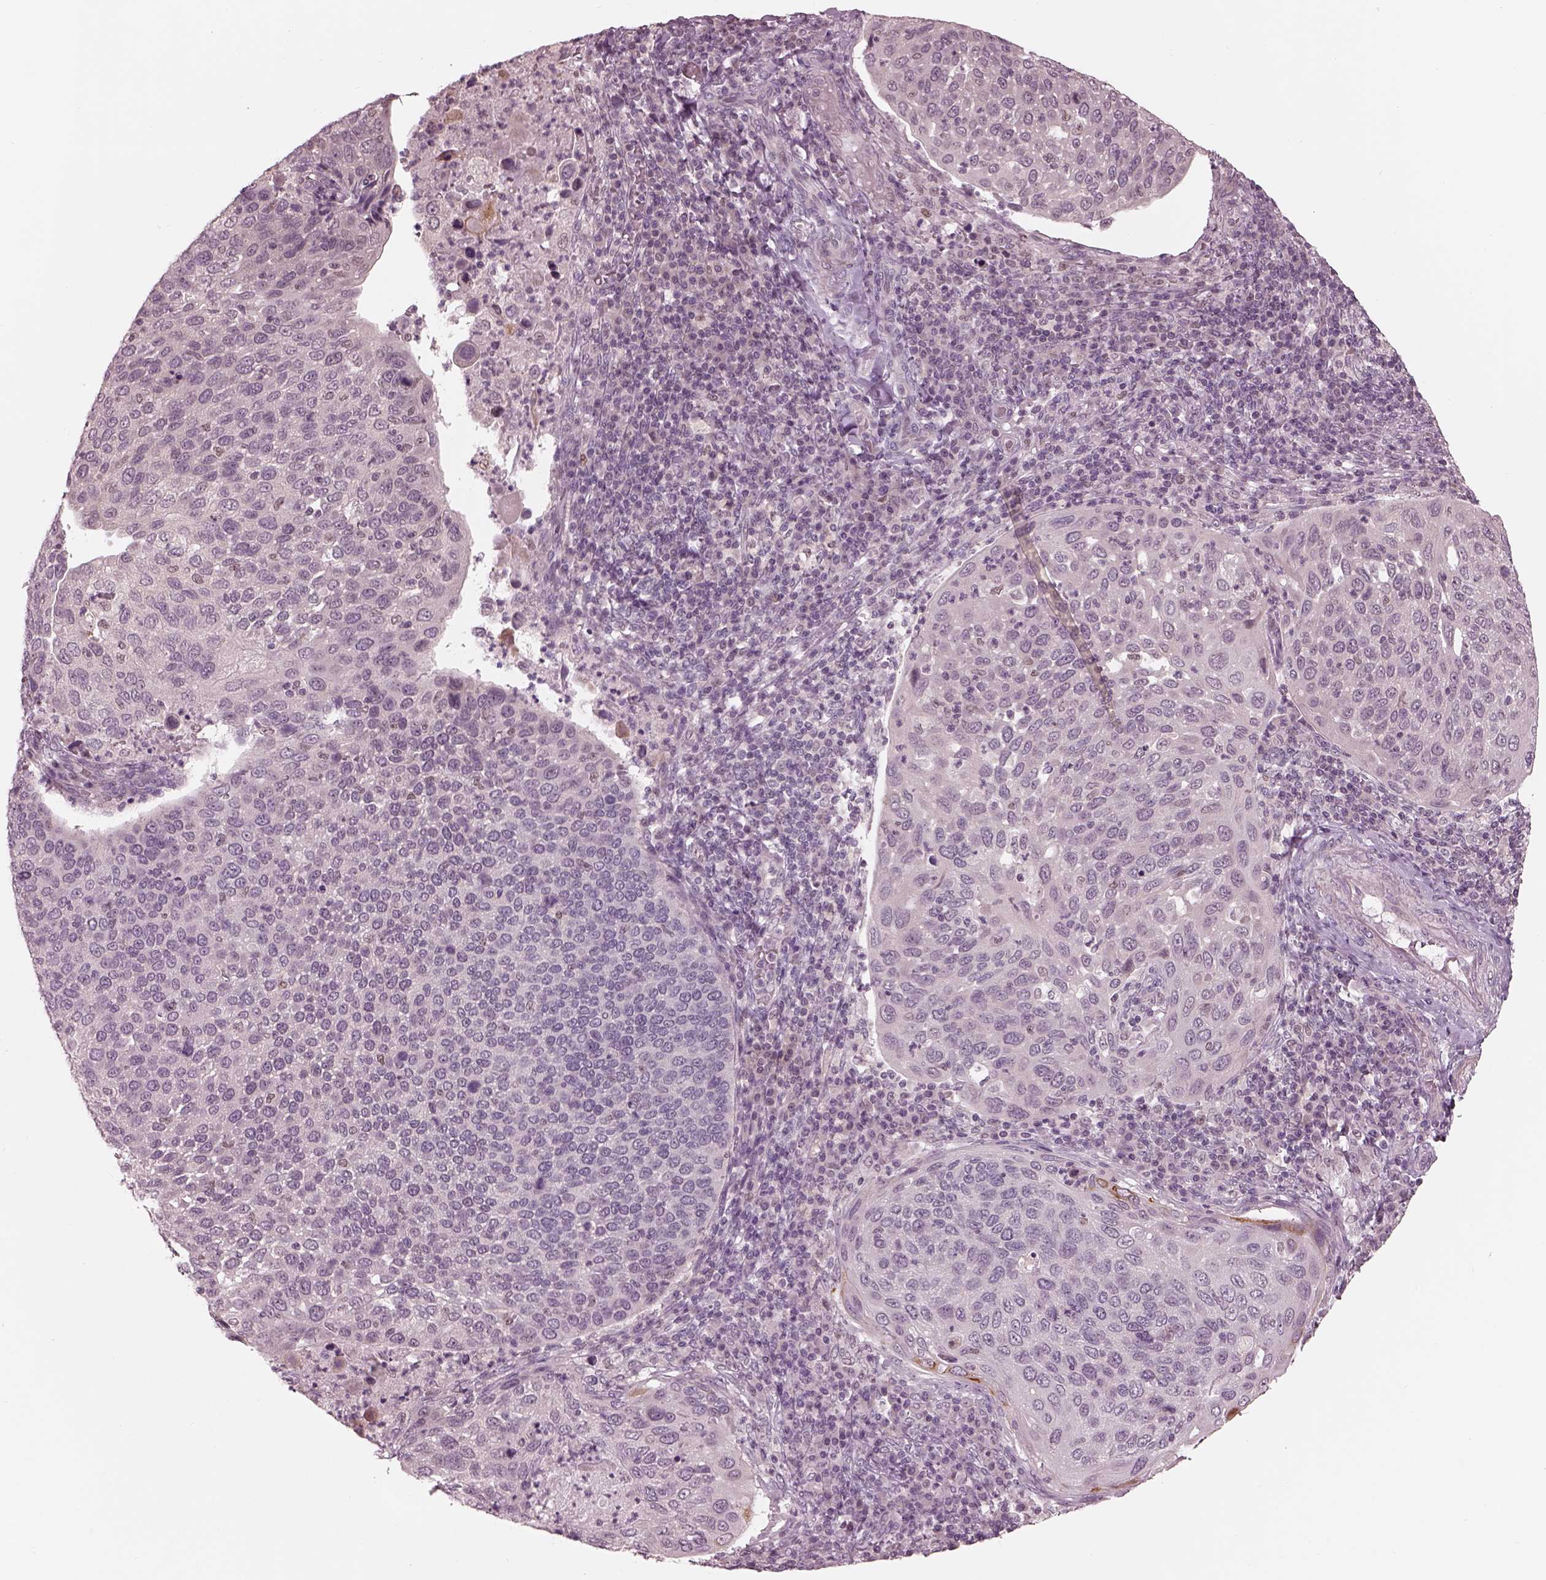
{"staining": {"intensity": "negative", "quantity": "none", "location": "none"}, "tissue": "cervical cancer", "cell_type": "Tumor cells", "image_type": "cancer", "snomed": [{"axis": "morphology", "description": "Squamous cell carcinoma, NOS"}, {"axis": "topography", "description": "Cervix"}], "caption": "A high-resolution micrograph shows IHC staining of cervical cancer, which exhibits no significant positivity in tumor cells.", "gene": "IQCG", "patient": {"sex": "female", "age": 54}}